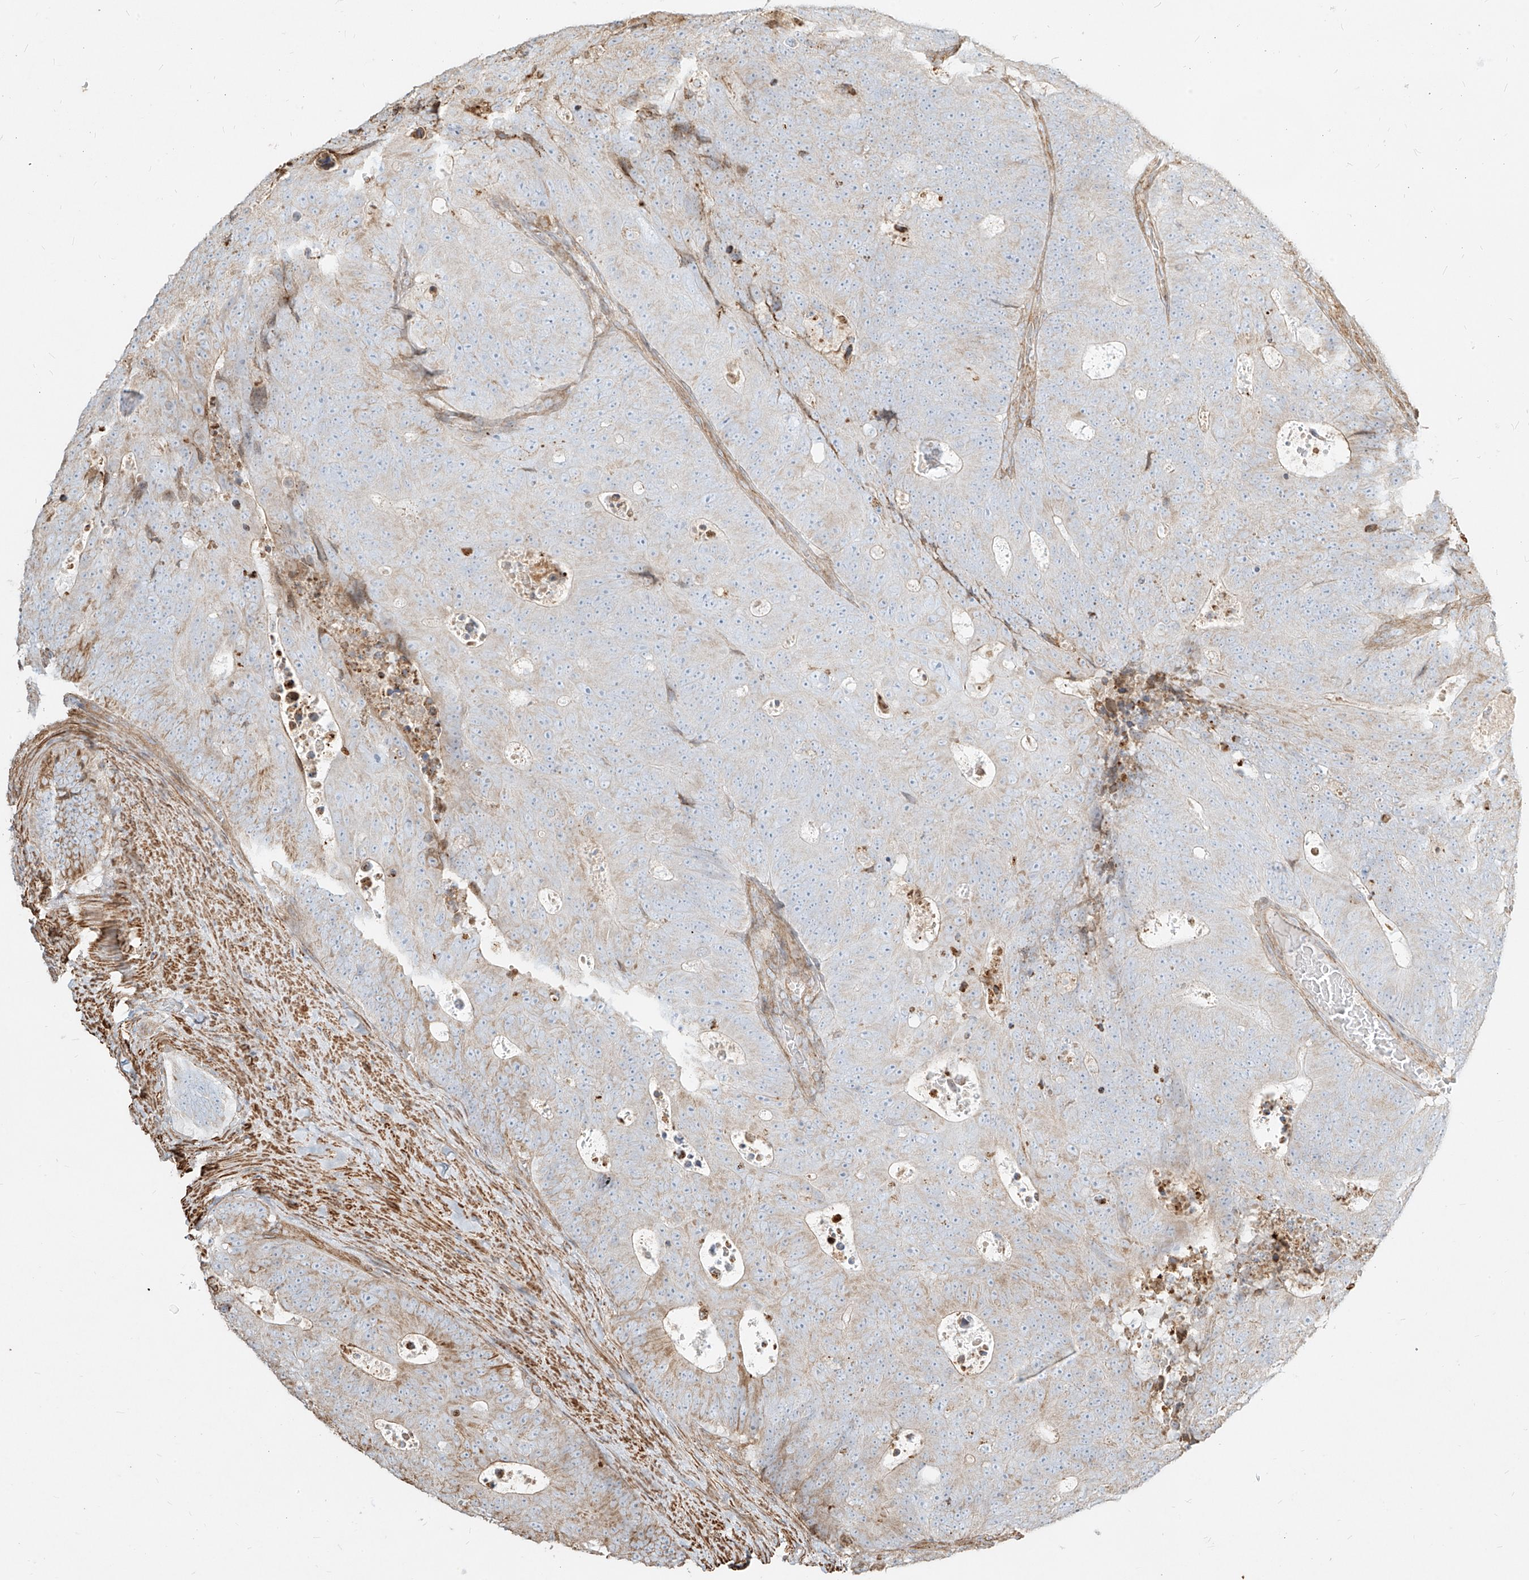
{"staining": {"intensity": "weak", "quantity": "25%-75%", "location": "cytoplasmic/membranous"}, "tissue": "colorectal cancer", "cell_type": "Tumor cells", "image_type": "cancer", "snomed": [{"axis": "morphology", "description": "Adenocarcinoma, NOS"}, {"axis": "topography", "description": "Colon"}], "caption": "Colorectal cancer was stained to show a protein in brown. There is low levels of weak cytoplasmic/membranous staining in about 25%-75% of tumor cells.", "gene": "MTX2", "patient": {"sex": "male", "age": 87}}